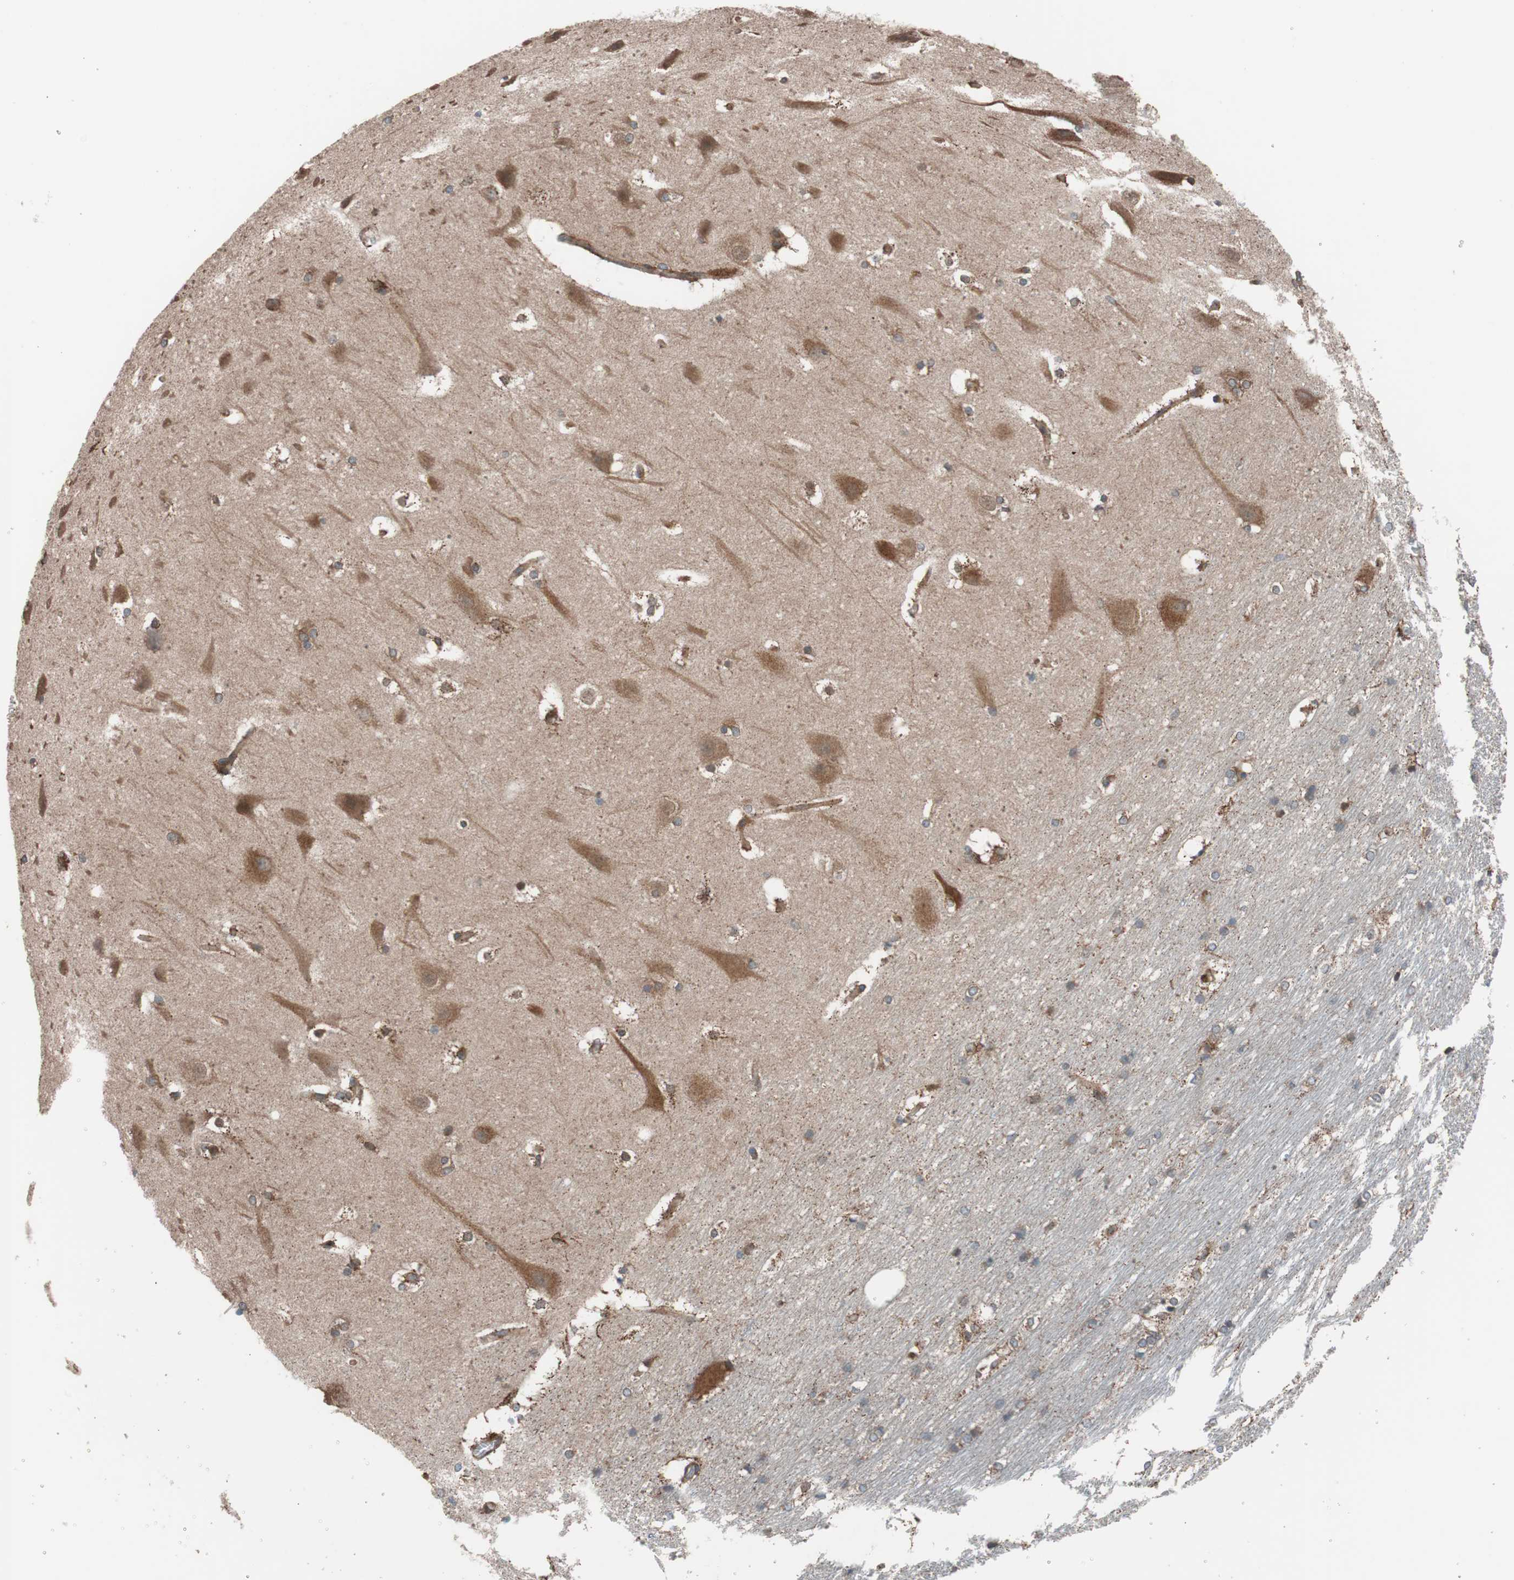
{"staining": {"intensity": "moderate", "quantity": "25%-75%", "location": "cytoplasmic/membranous"}, "tissue": "hippocampus", "cell_type": "Glial cells", "image_type": "normal", "snomed": [{"axis": "morphology", "description": "Normal tissue, NOS"}, {"axis": "topography", "description": "Hippocampus"}], "caption": "Moderate cytoplasmic/membranous expression for a protein is seen in about 25%-75% of glial cells of unremarkable hippocampus using IHC.", "gene": "SEC31A", "patient": {"sex": "female", "age": 19}}